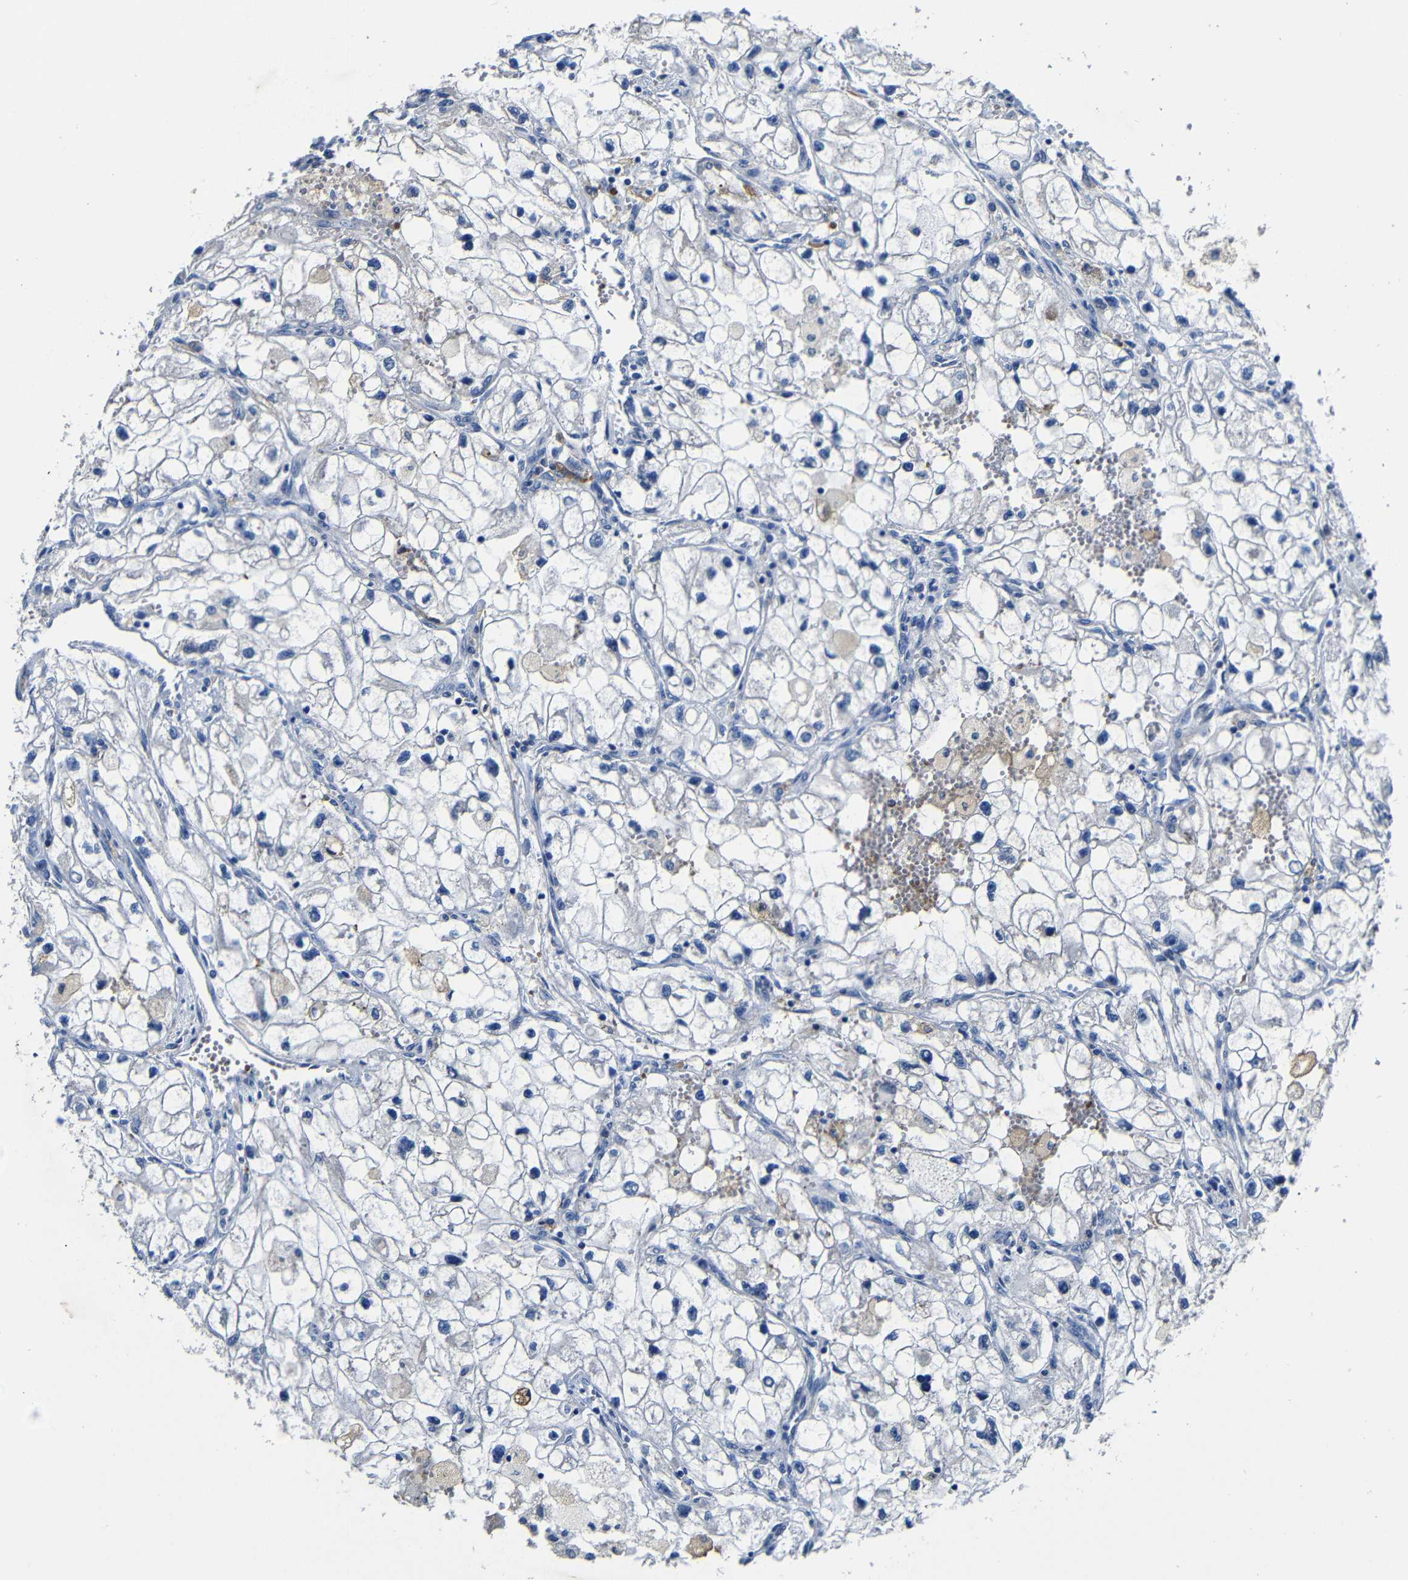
{"staining": {"intensity": "negative", "quantity": "none", "location": "none"}, "tissue": "renal cancer", "cell_type": "Tumor cells", "image_type": "cancer", "snomed": [{"axis": "morphology", "description": "Adenocarcinoma, NOS"}, {"axis": "topography", "description": "Kidney"}], "caption": "The photomicrograph reveals no significant staining in tumor cells of renal cancer (adenocarcinoma).", "gene": "TNFAIP1", "patient": {"sex": "female", "age": 70}}